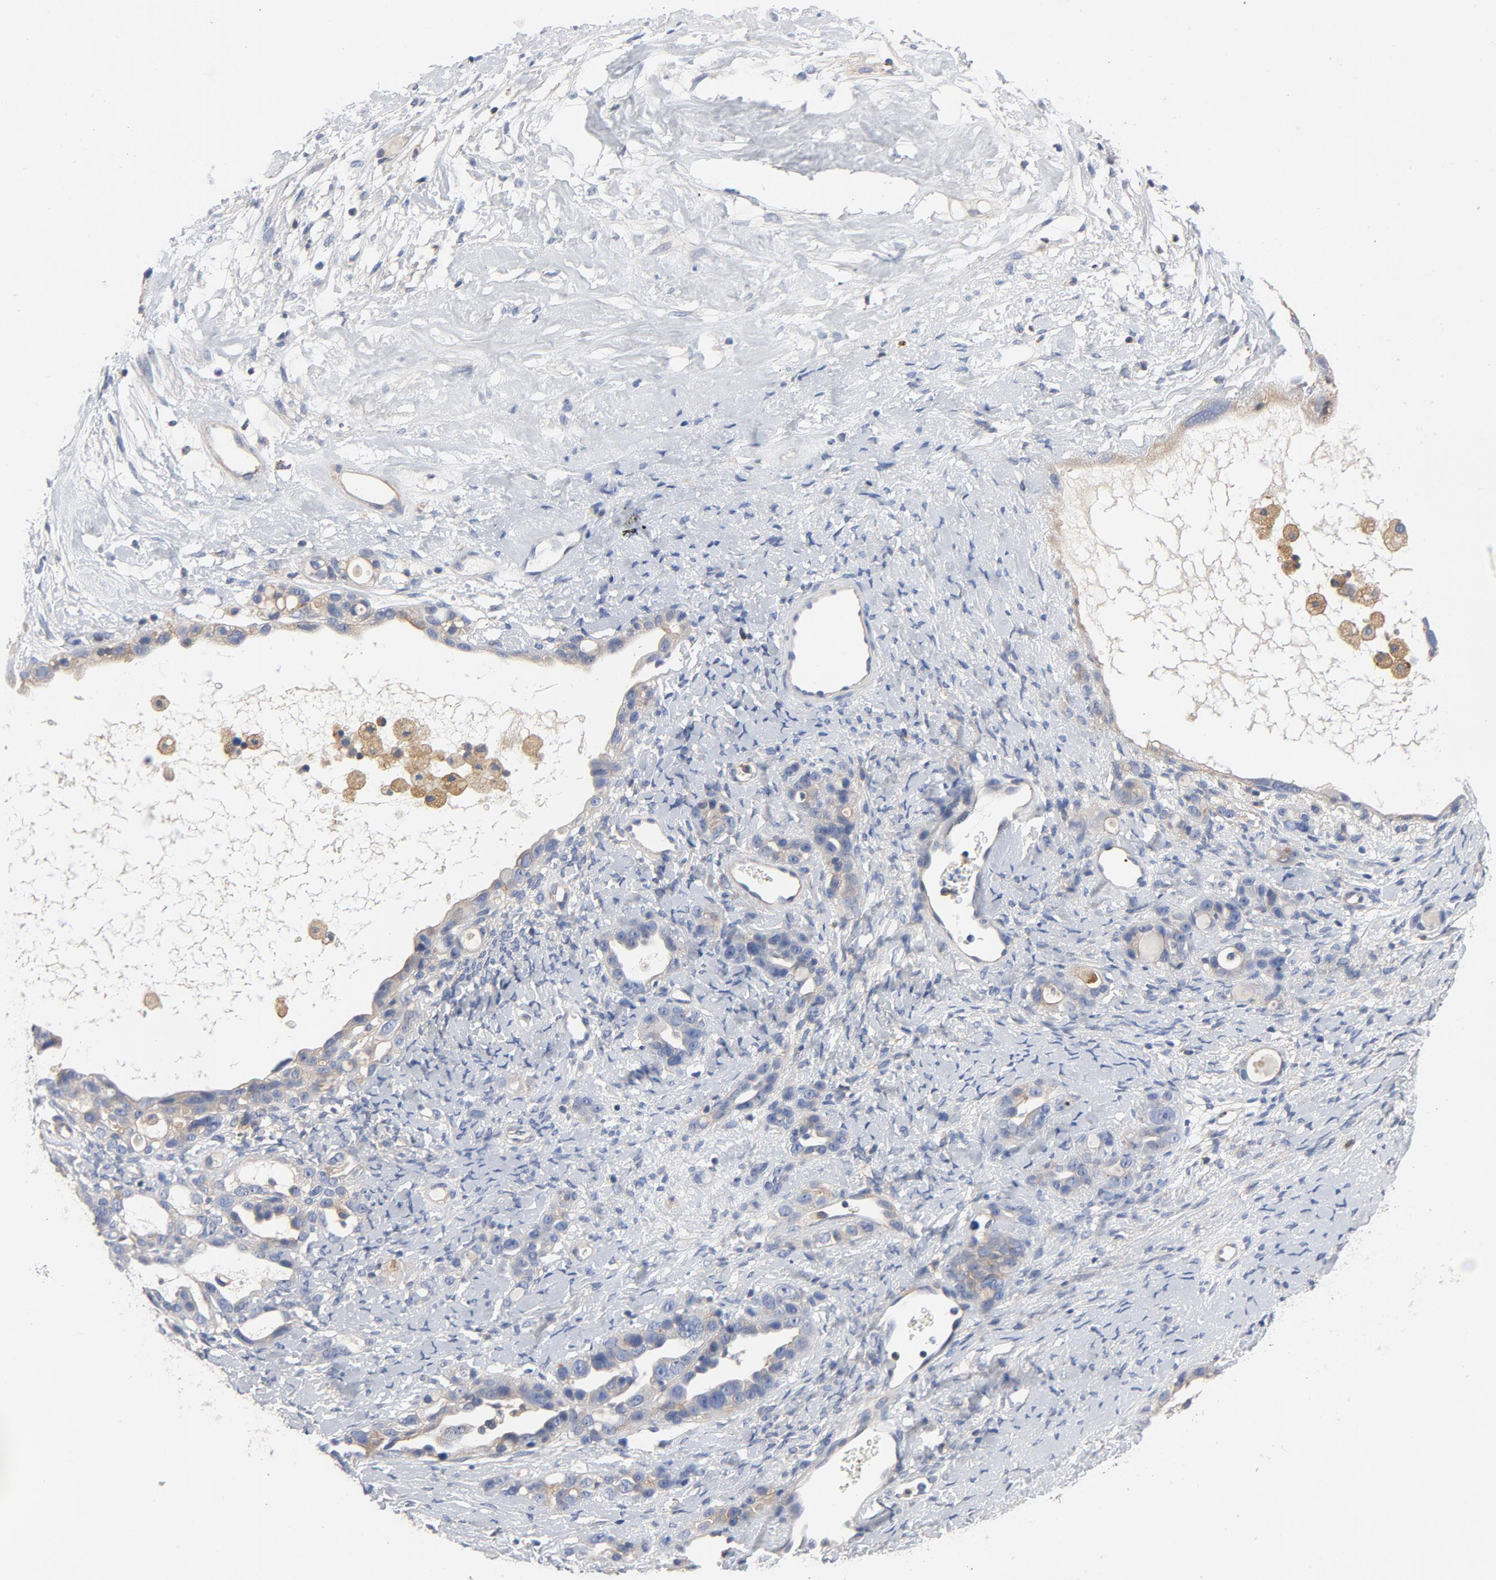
{"staining": {"intensity": "weak", "quantity": ">75%", "location": "cytoplasmic/membranous"}, "tissue": "ovarian cancer", "cell_type": "Tumor cells", "image_type": "cancer", "snomed": [{"axis": "morphology", "description": "Cystadenocarcinoma, serous, NOS"}, {"axis": "topography", "description": "Ovary"}], "caption": "Ovarian serous cystadenocarcinoma was stained to show a protein in brown. There is low levels of weak cytoplasmic/membranous expression in approximately >75% of tumor cells.", "gene": "SRC", "patient": {"sex": "female", "age": 66}}